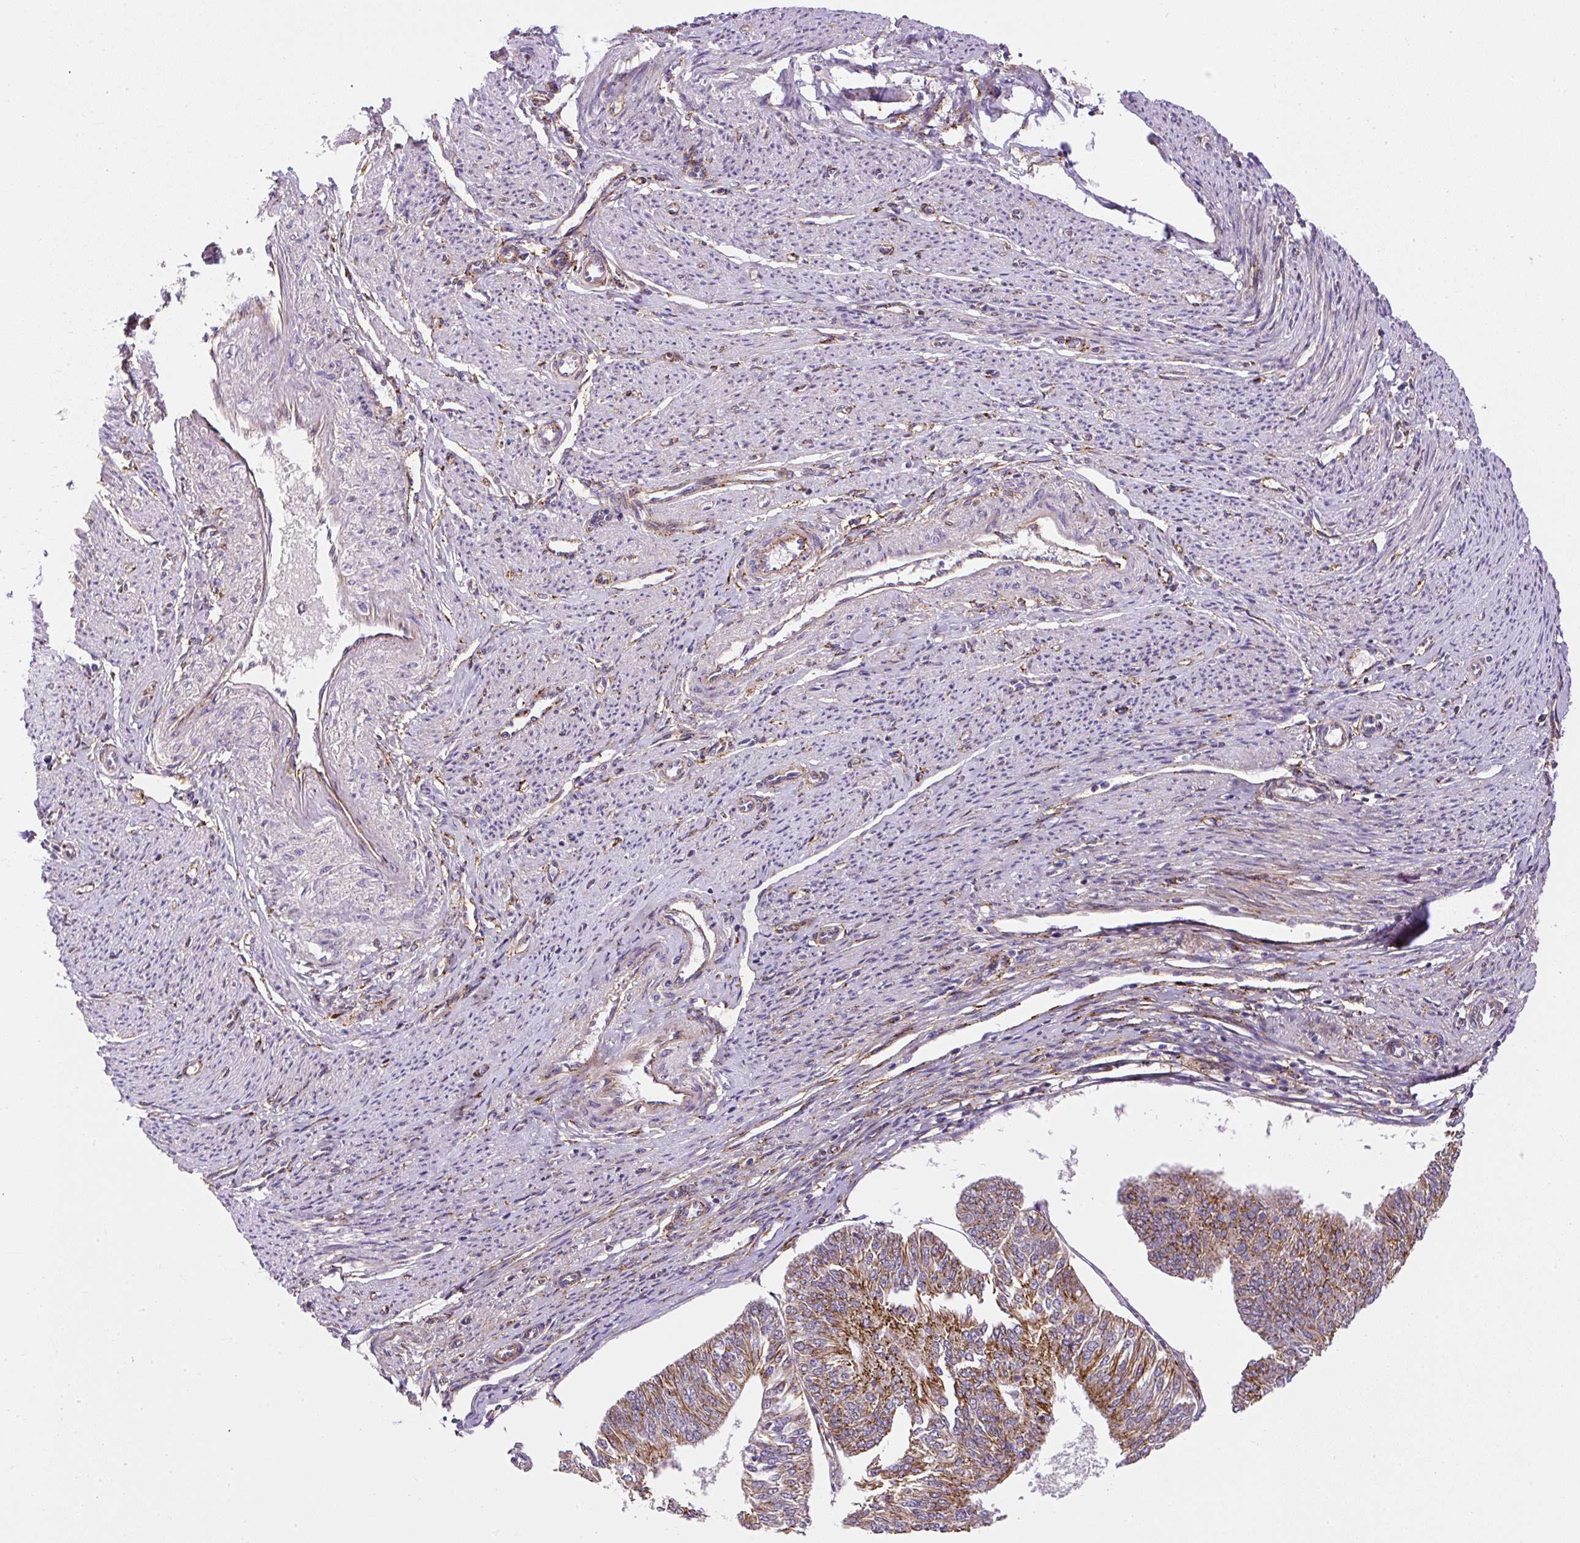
{"staining": {"intensity": "moderate", "quantity": "25%-75%", "location": "cytoplasmic/membranous"}, "tissue": "endometrial cancer", "cell_type": "Tumor cells", "image_type": "cancer", "snomed": [{"axis": "morphology", "description": "Adenocarcinoma, NOS"}, {"axis": "topography", "description": "Endometrium"}], "caption": "Approximately 25%-75% of tumor cells in endometrial cancer show moderate cytoplasmic/membranous protein positivity as visualized by brown immunohistochemical staining.", "gene": "RNF170", "patient": {"sex": "female", "age": 58}}